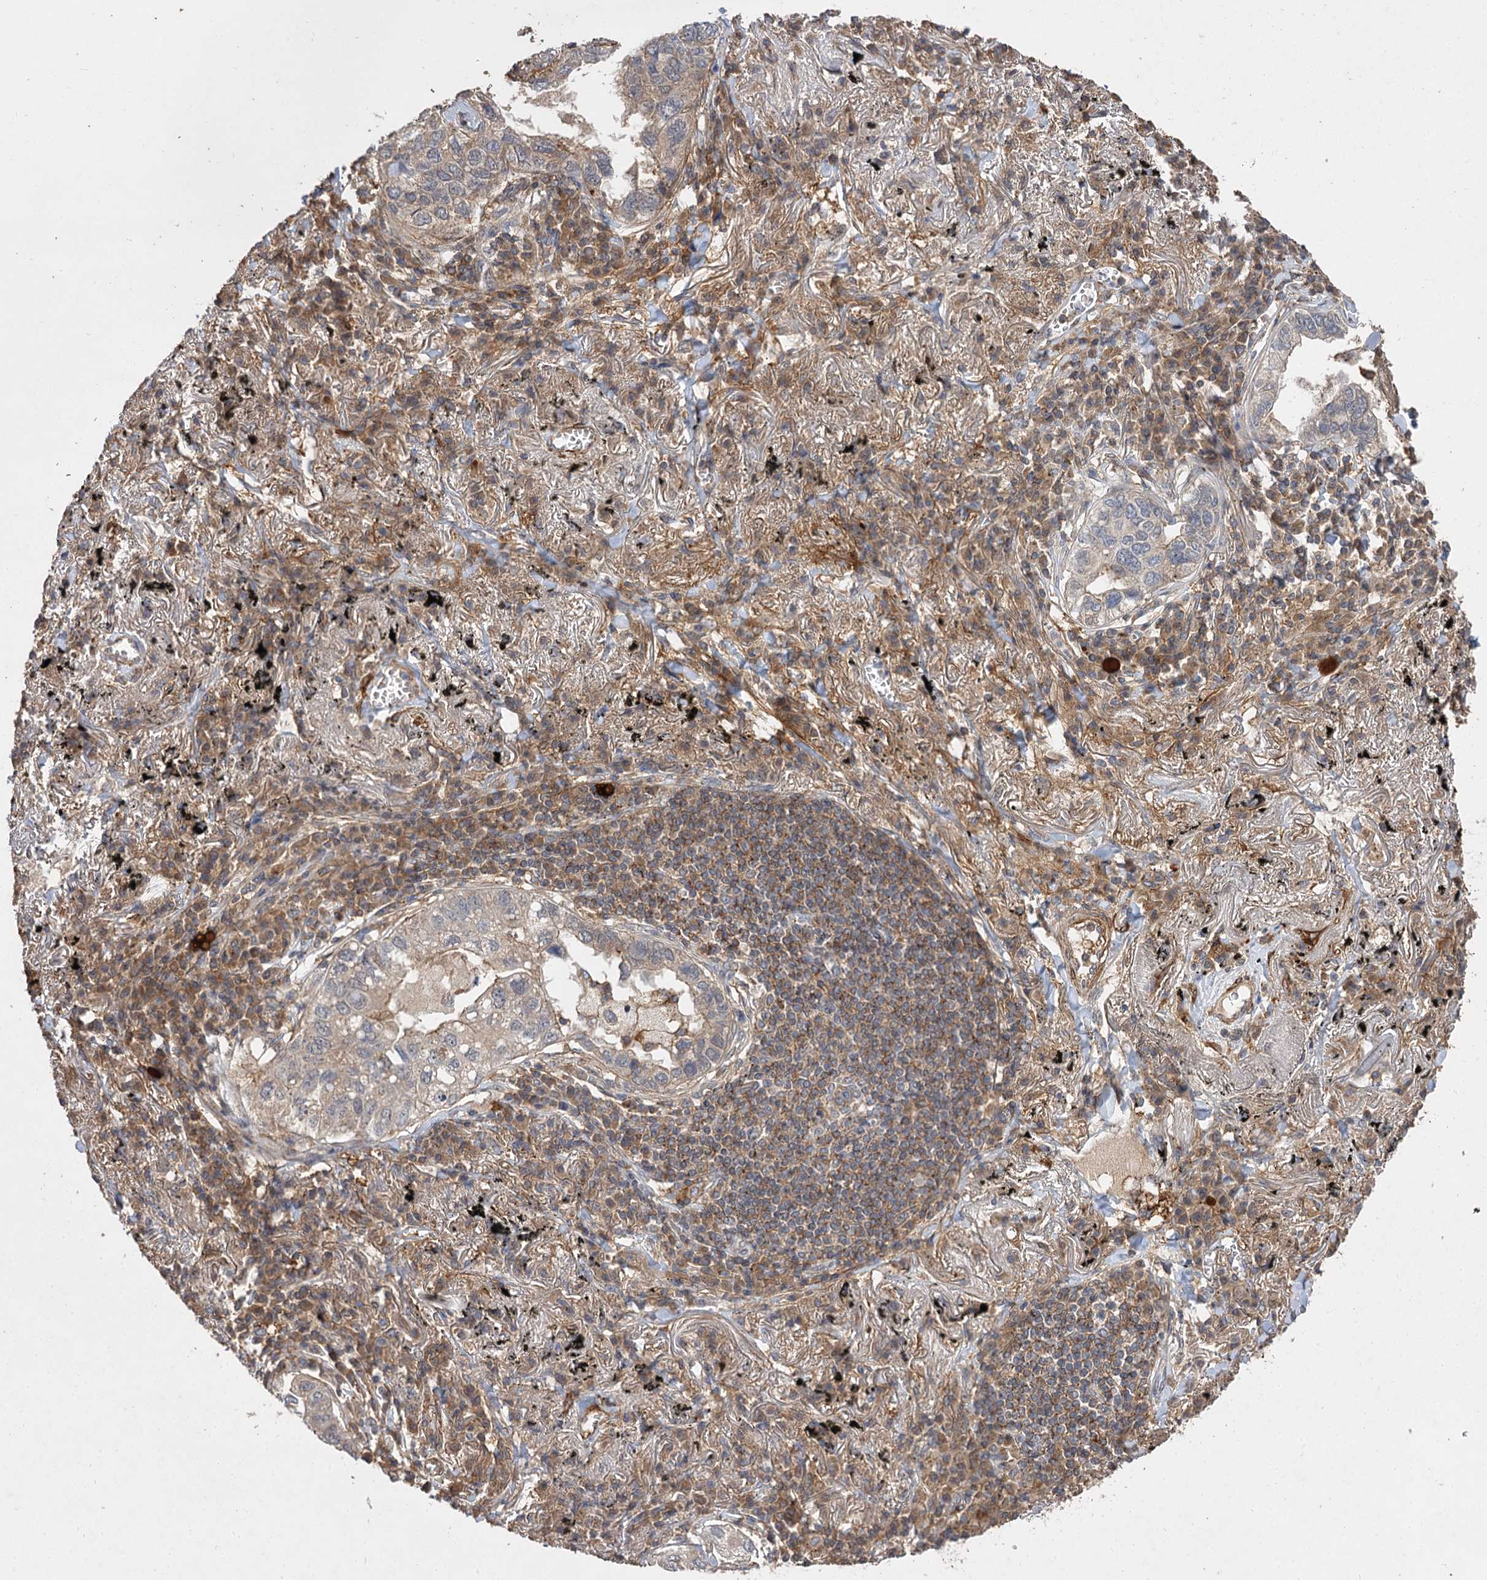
{"staining": {"intensity": "weak", "quantity": "25%-75%", "location": "cytoplasmic/membranous"}, "tissue": "lung cancer", "cell_type": "Tumor cells", "image_type": "cancer", "snomed": [{"axis": "morphology", "description": "Adenocarcinoma, NOS"}, {"axis": "topography", "description": "Lung"}], "caption": "This is an image of IHC staining of lung cancer, which shows weak staining in the cytoplasmic/membranous of tumor cells.", "gene": "FBXW8", "patient": {"sex": "male", "age": 65}}